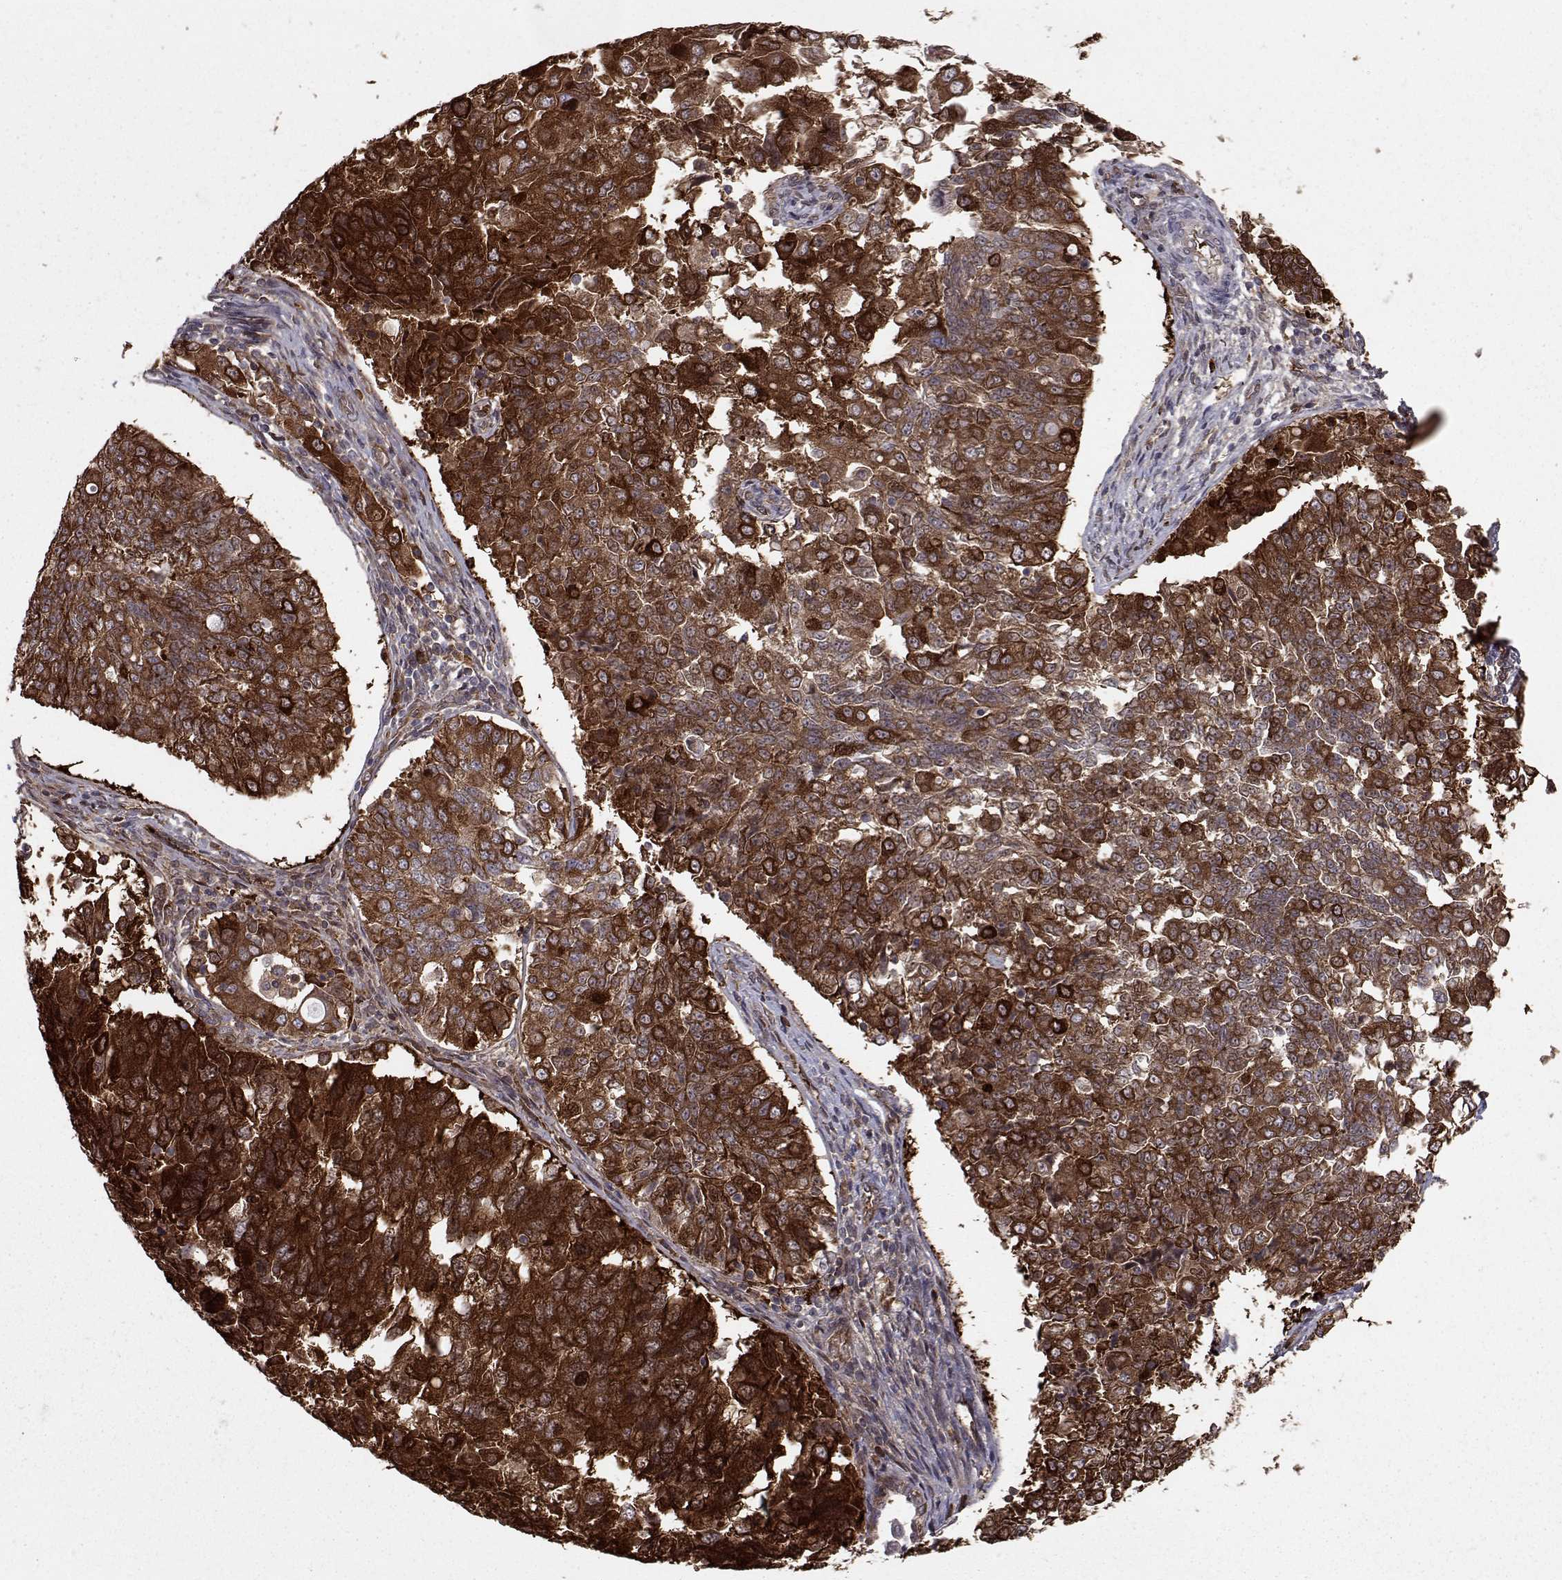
{"staining": {"intensity": "strong", "quantity": ">75%", "location": "cytoplasmic/membranous"}, "tissue": "endometrial cancer", "cell_type": "Tumor cells", "image_type": "cancer", "snomed": [{"axis": "morphology", "description": "Adenocarcinoma, NOS"}, {"axis": "topography", "description": "Endometrium"}], "caption": "Immunohistochemistry micrograph of neoplastic tissue: endometrial cancer stained using immunohistochemistry reveals high levels of strong protein expression localized specifically in the cytoplasmic/membranous of tumor cells, appearing as a cytoplasmic/membranous brown color.", "gene": "HSP90AB1", "patient": {"sex": "female", "age": 43}}